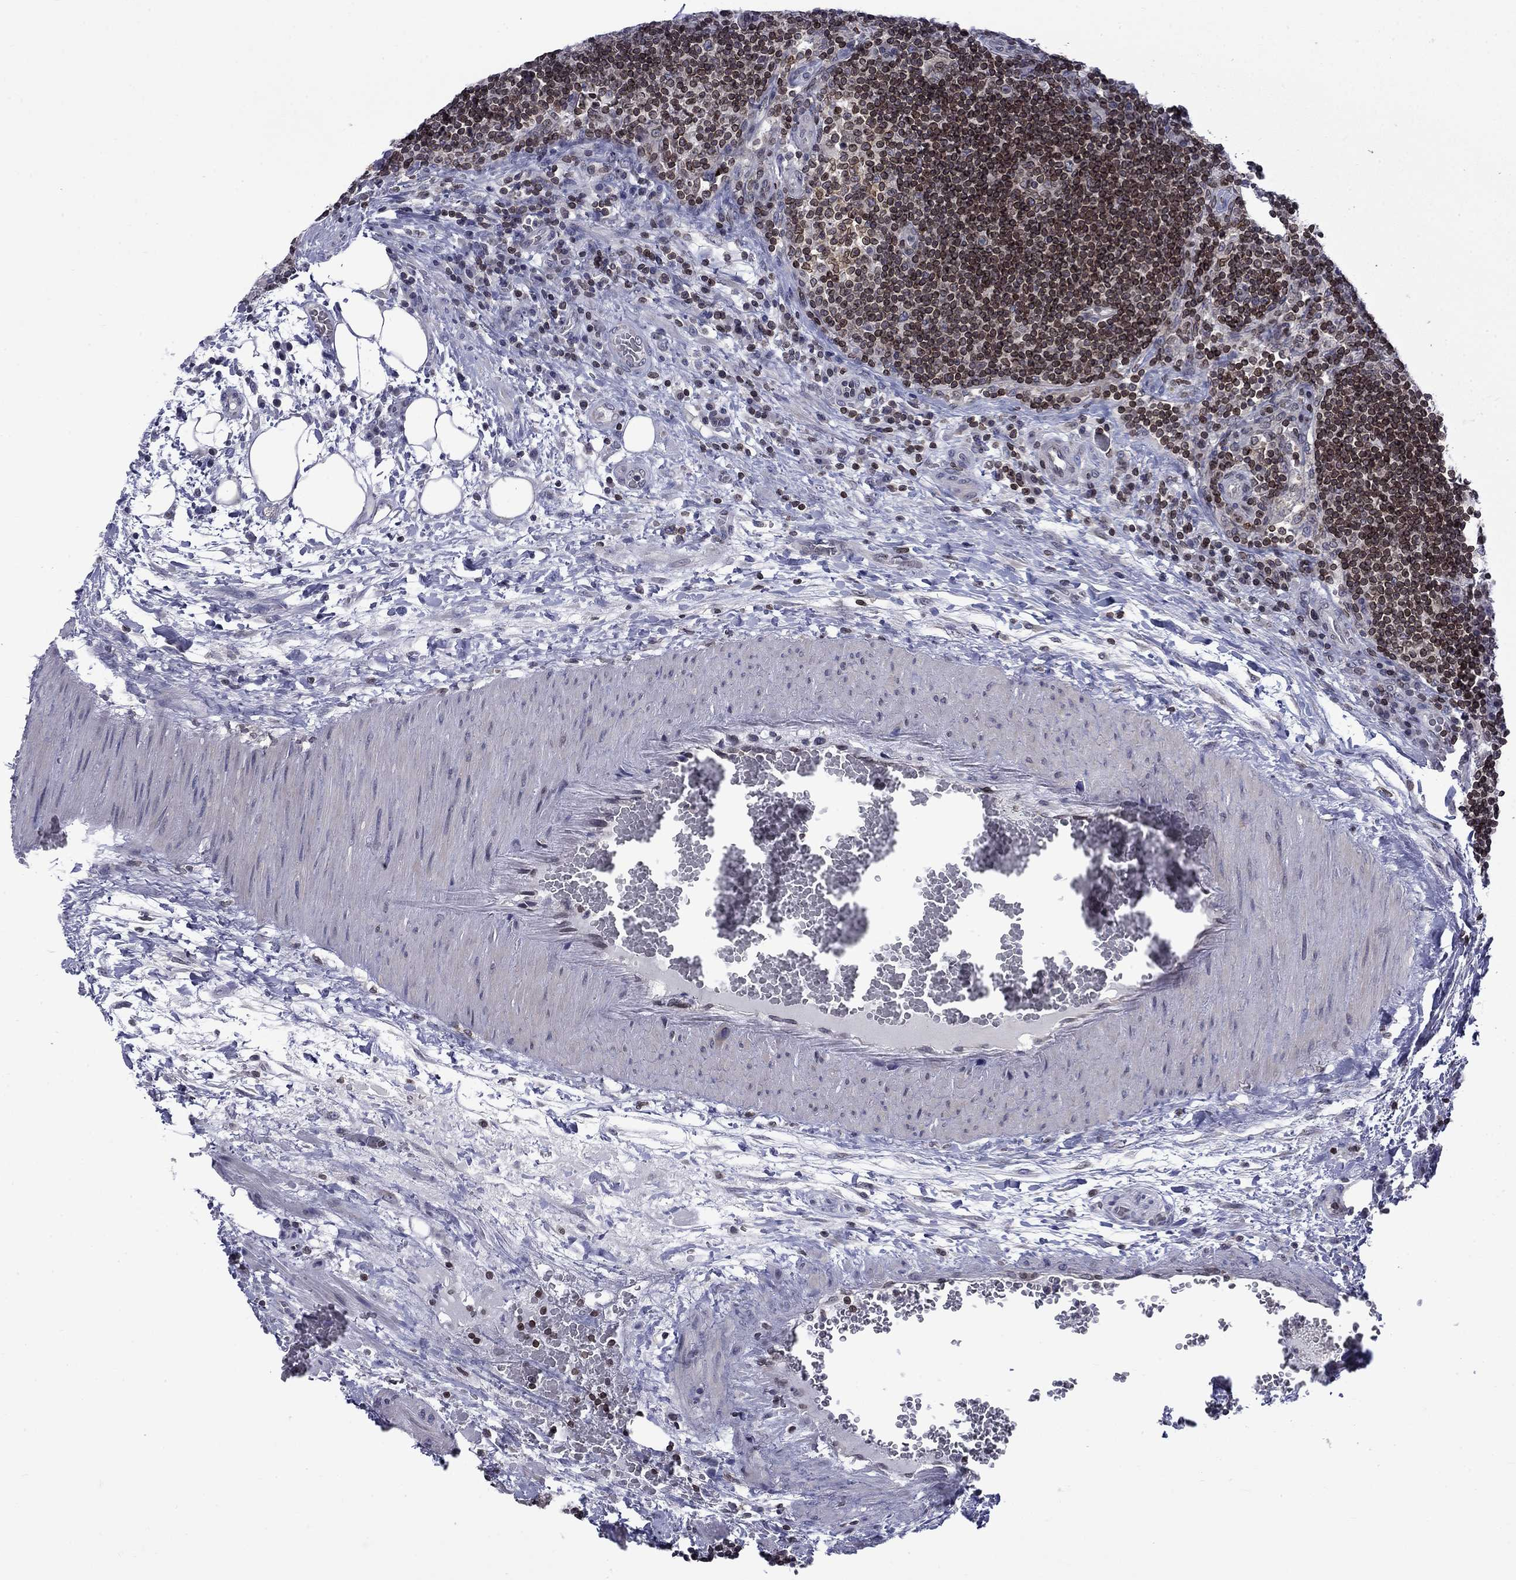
{"staining": {"intensity": "moderate", "quantity": "25%-75%", "location": "cytoplasmic/membranous,nuclear"}, "tissue": "lymph node", "cell_type": "Non-germinal center cells", "image_type": "normal", "snomed": [{"axis": "morphology", "description": "Normal tissue, NOS"}, {"axis": "topography", "description": "Lymph node"}], "caption": "Immunohistochemical staining of benign human lymph node demonstrates 25%-75% levels of moderate cytoplasmic/membranous,nuclear protein expression in about 25%-75% of non-germinal center cells. The protein of interest is shown in brown color, while the nuclei are stained blue.", "gene": "SLA", "patient": {"sex": "male", "age": 63}}